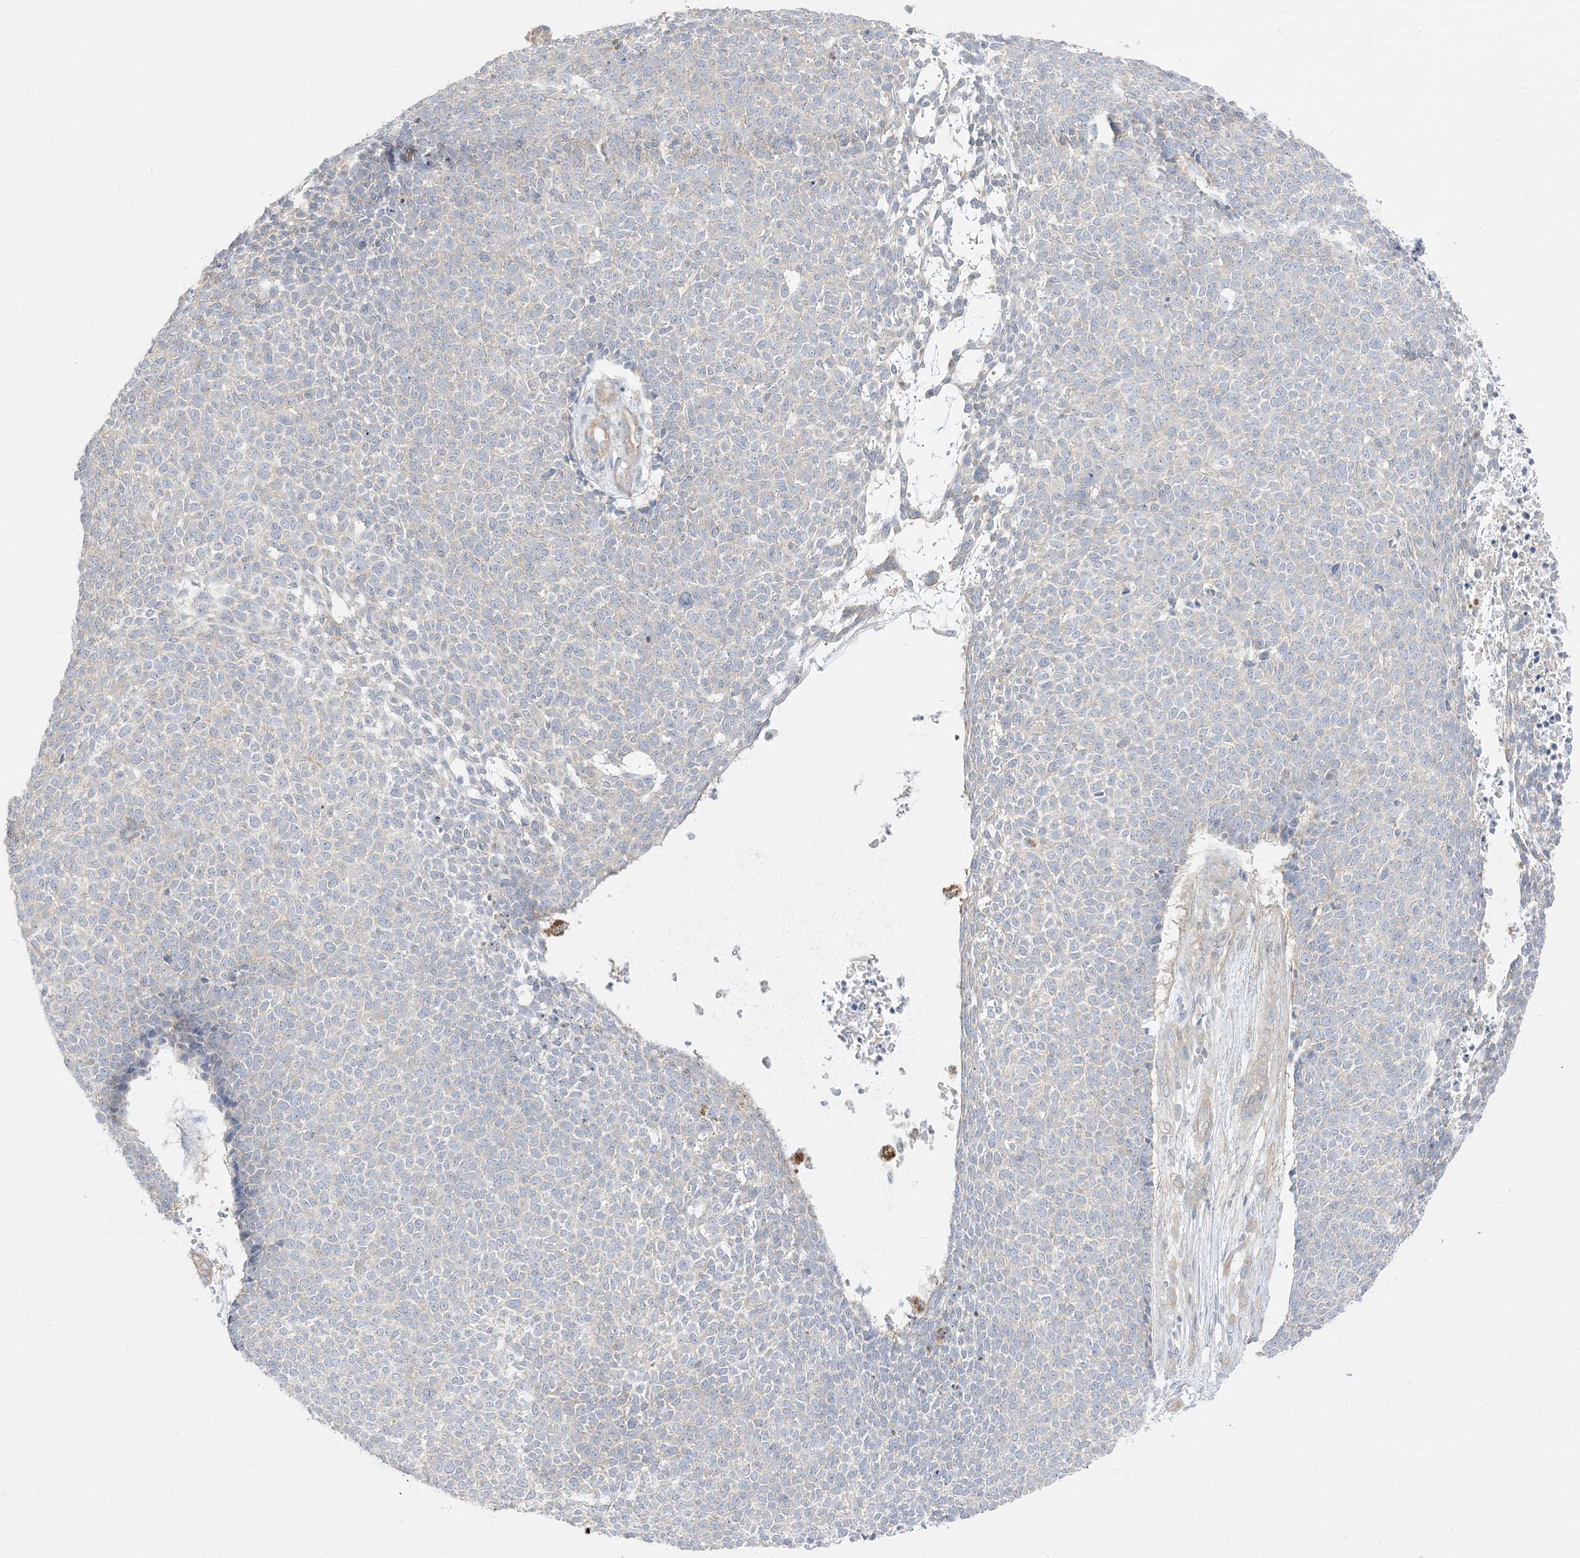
{"staining": {"intensity": "negative", "quantity": "none", "location": "none"}, "tissue": "skin cancer", "cell_type": "Tumor cells", "image_type": "cancer", "snomed": [{"axis": "morphology", "description": "Basal cell carcinoma"}, {"axis": "topography", "description": "Skin"}], "caption": "IHC micrograph of human skin cancer (basal cell carcinoma) stained for a protein (brown), which demonstrates no positivity in tumor cells.", "gene": "ARHGEF9", "patient": {"sex": "female", "age": 84}}